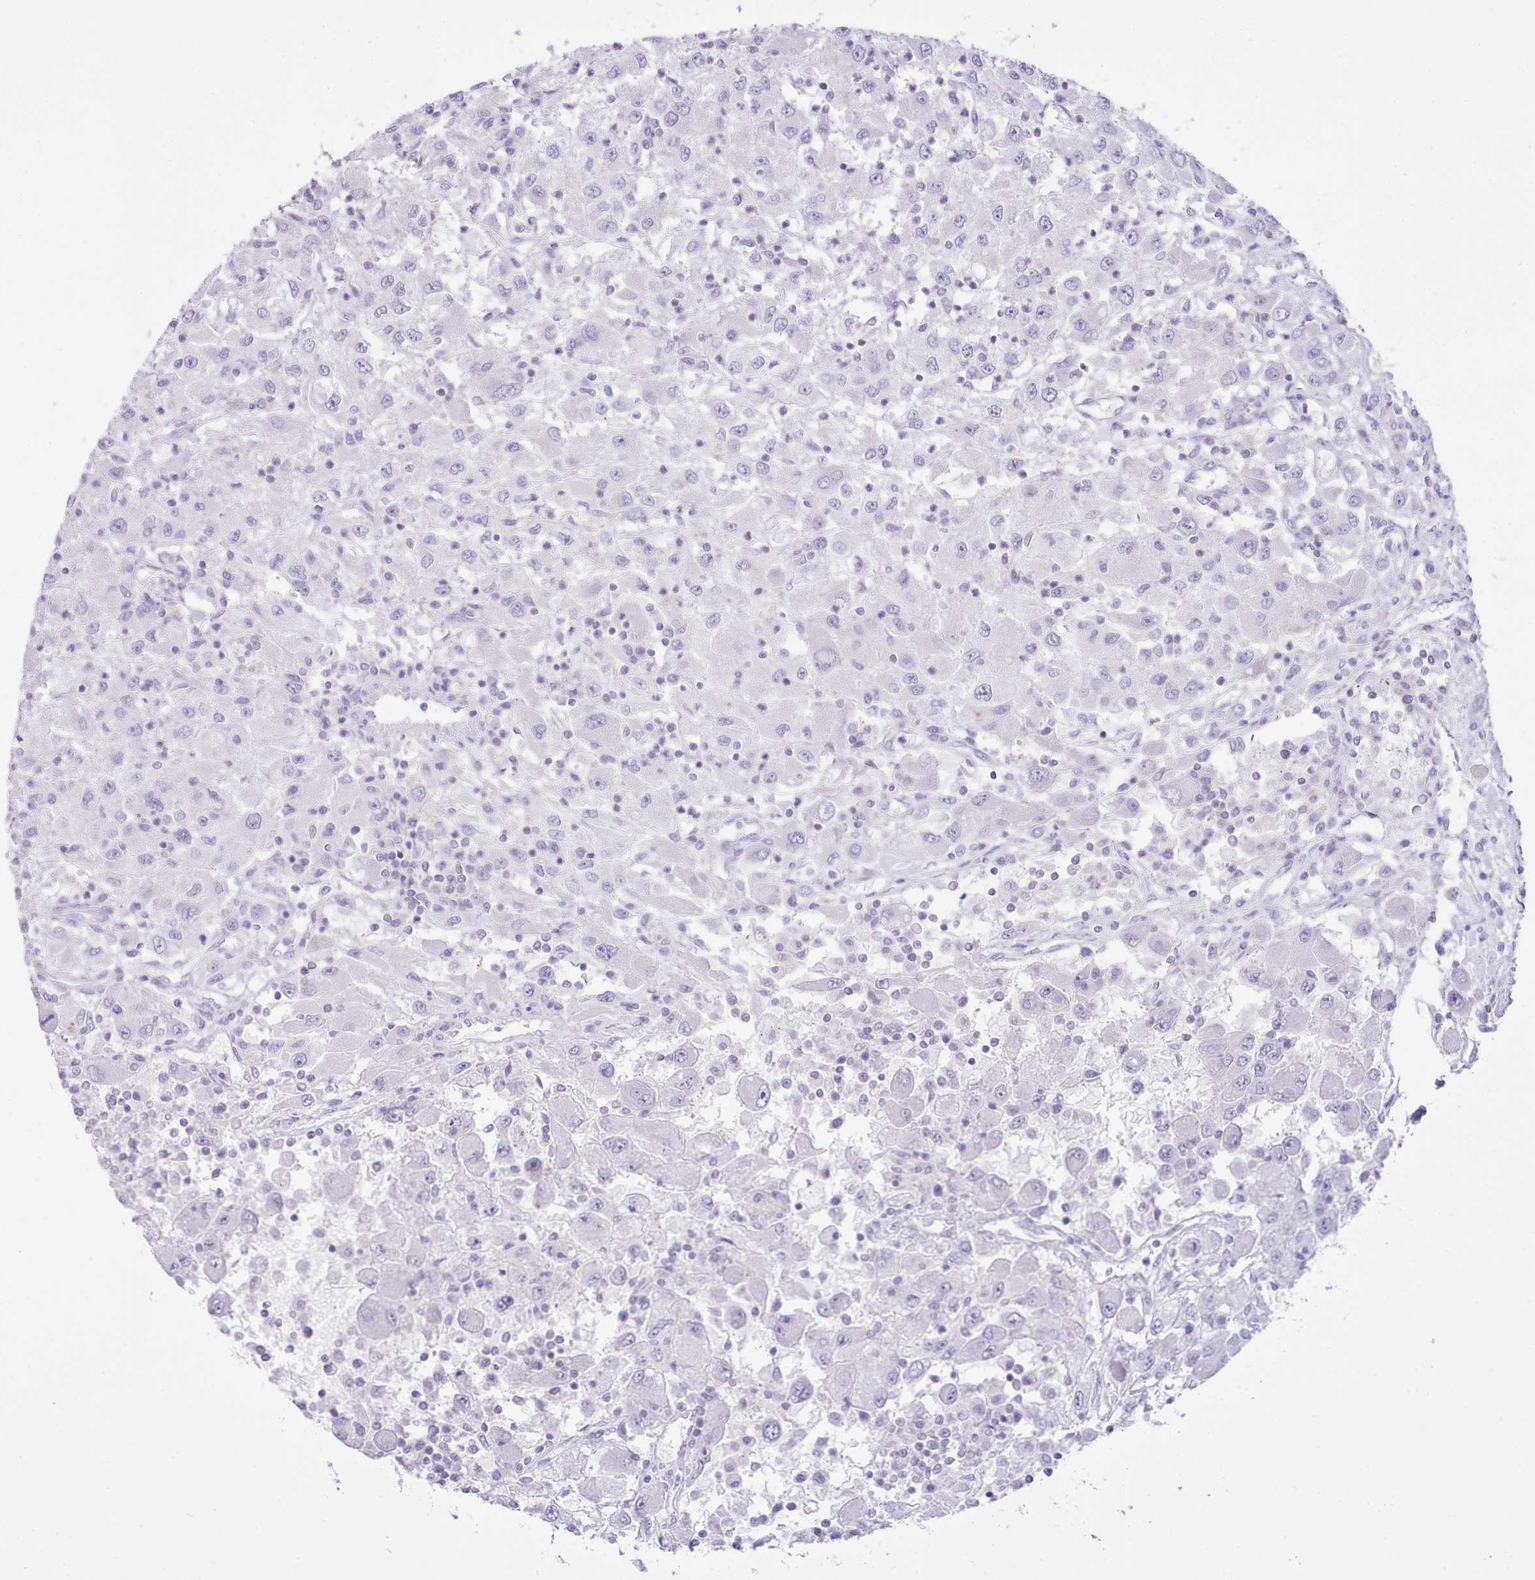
{"staining": {"intensity": "negative", "quantity": "none", "location": "none"}, "tissue": "renal cancer", "cell_type": "Tumor cells", "image_type": "cancer", "snomed": [{"axis": "morphology", "description": "Adenocarcinoma, NOS"}, {"axis": "topography", "description": "Kidney"}], "caption": "Photomicrograph shows no significant protein positivity in tumor cells of renal cancer.", "gene": "MDFI", "patient": {"sex": "female", "age": 67}}